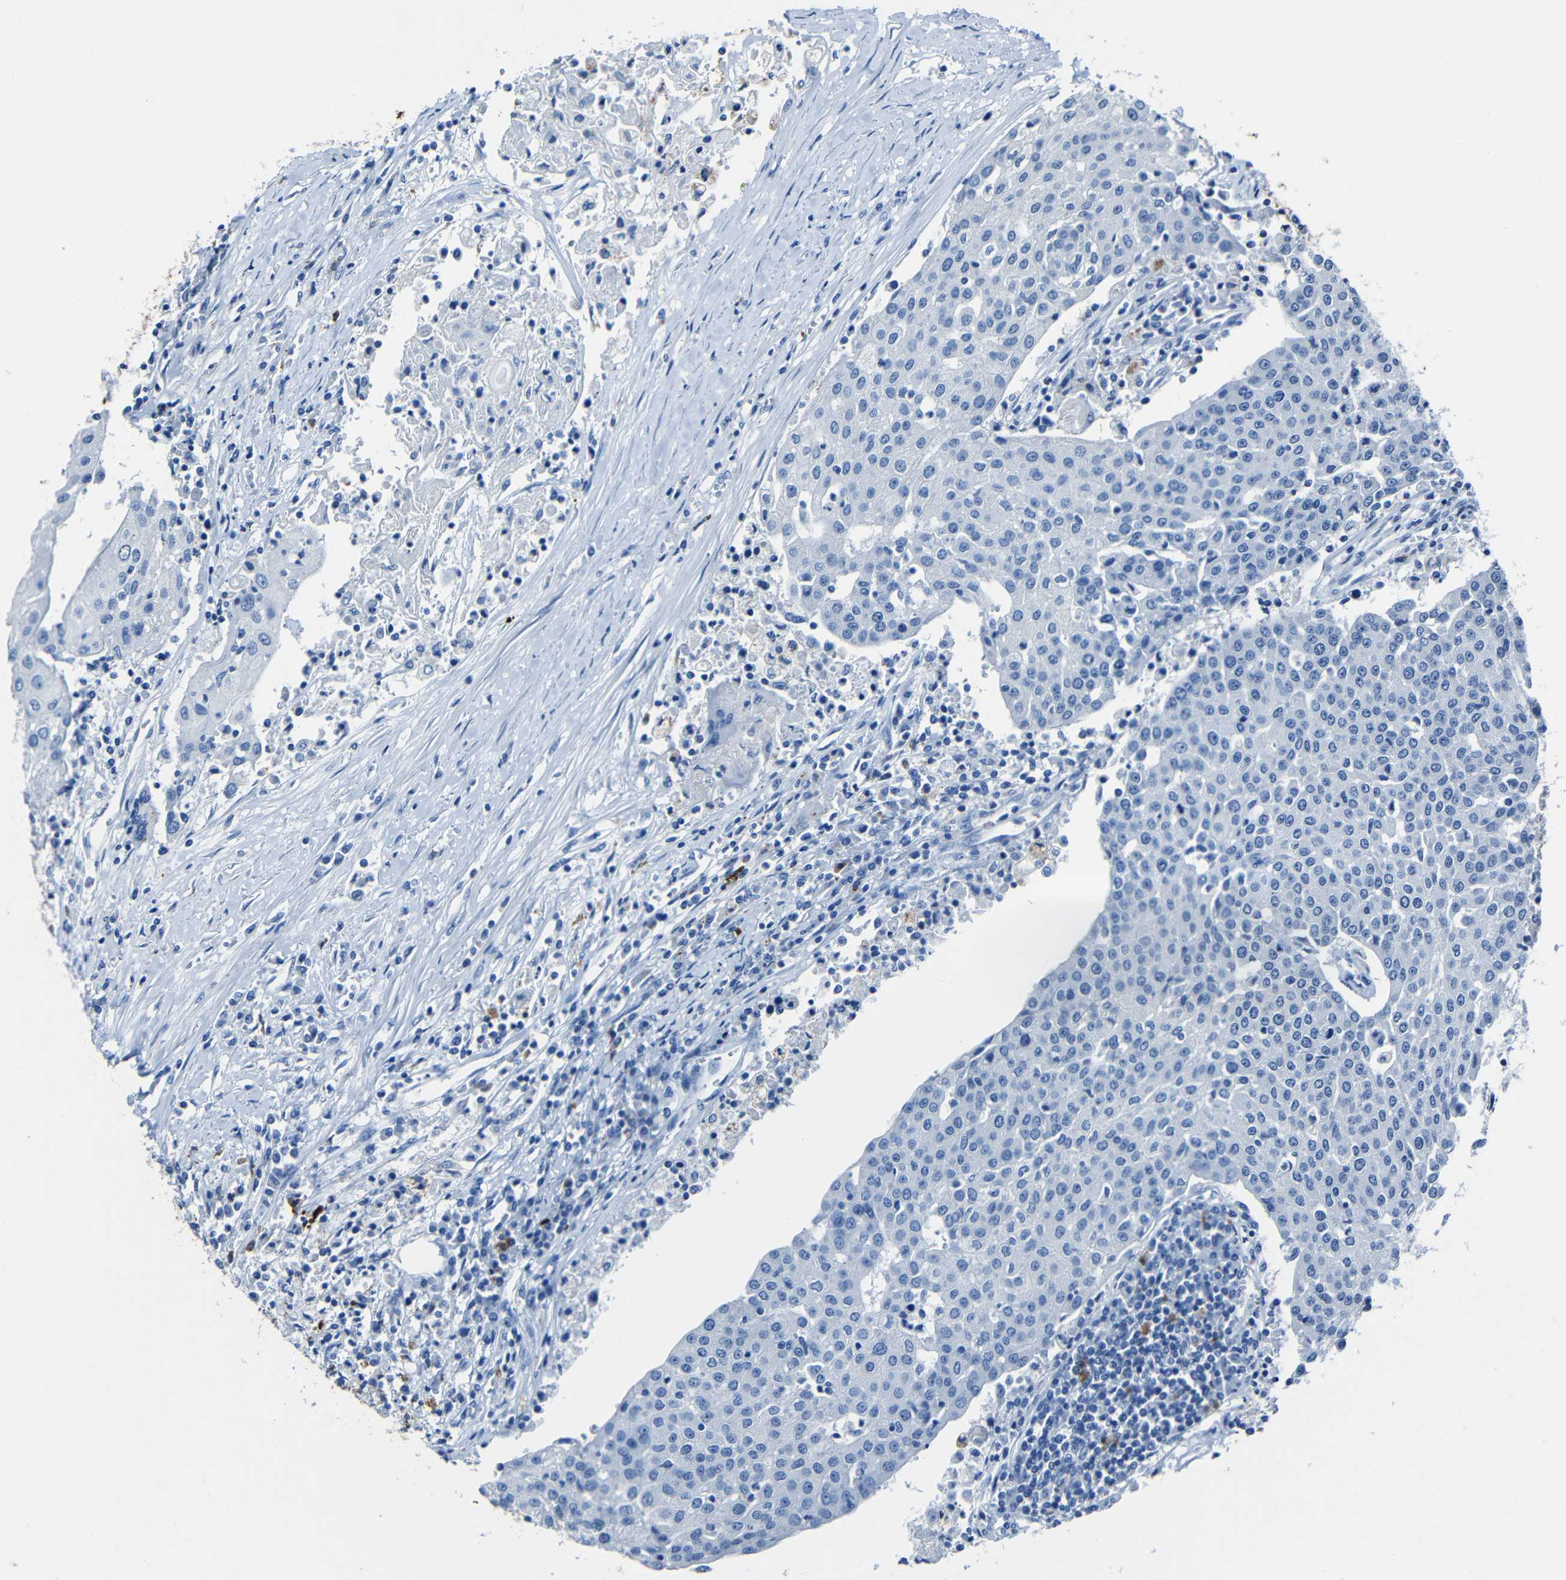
{"staining": {"intensity": "negative", "quantity": "none", "location": "none"}, "tissue": "urothelial cancer", "cell_type": "Tumor cells", "image_type": "cancer", "snomed": [{"axis": "morphology", "description": "Urothelial carcinoma, High grade"}, {"axis": "topography", "description": "Urinary bladder"}], "caption": "This micrograph is of urothelial cancer stained with immunohistochemistry to label a protein in brown with the nuclei are counter-stained blue. There is no expression in tumor cells.", "gene": "CLDN11", "patient": {"sex": "female", "age": 85}}